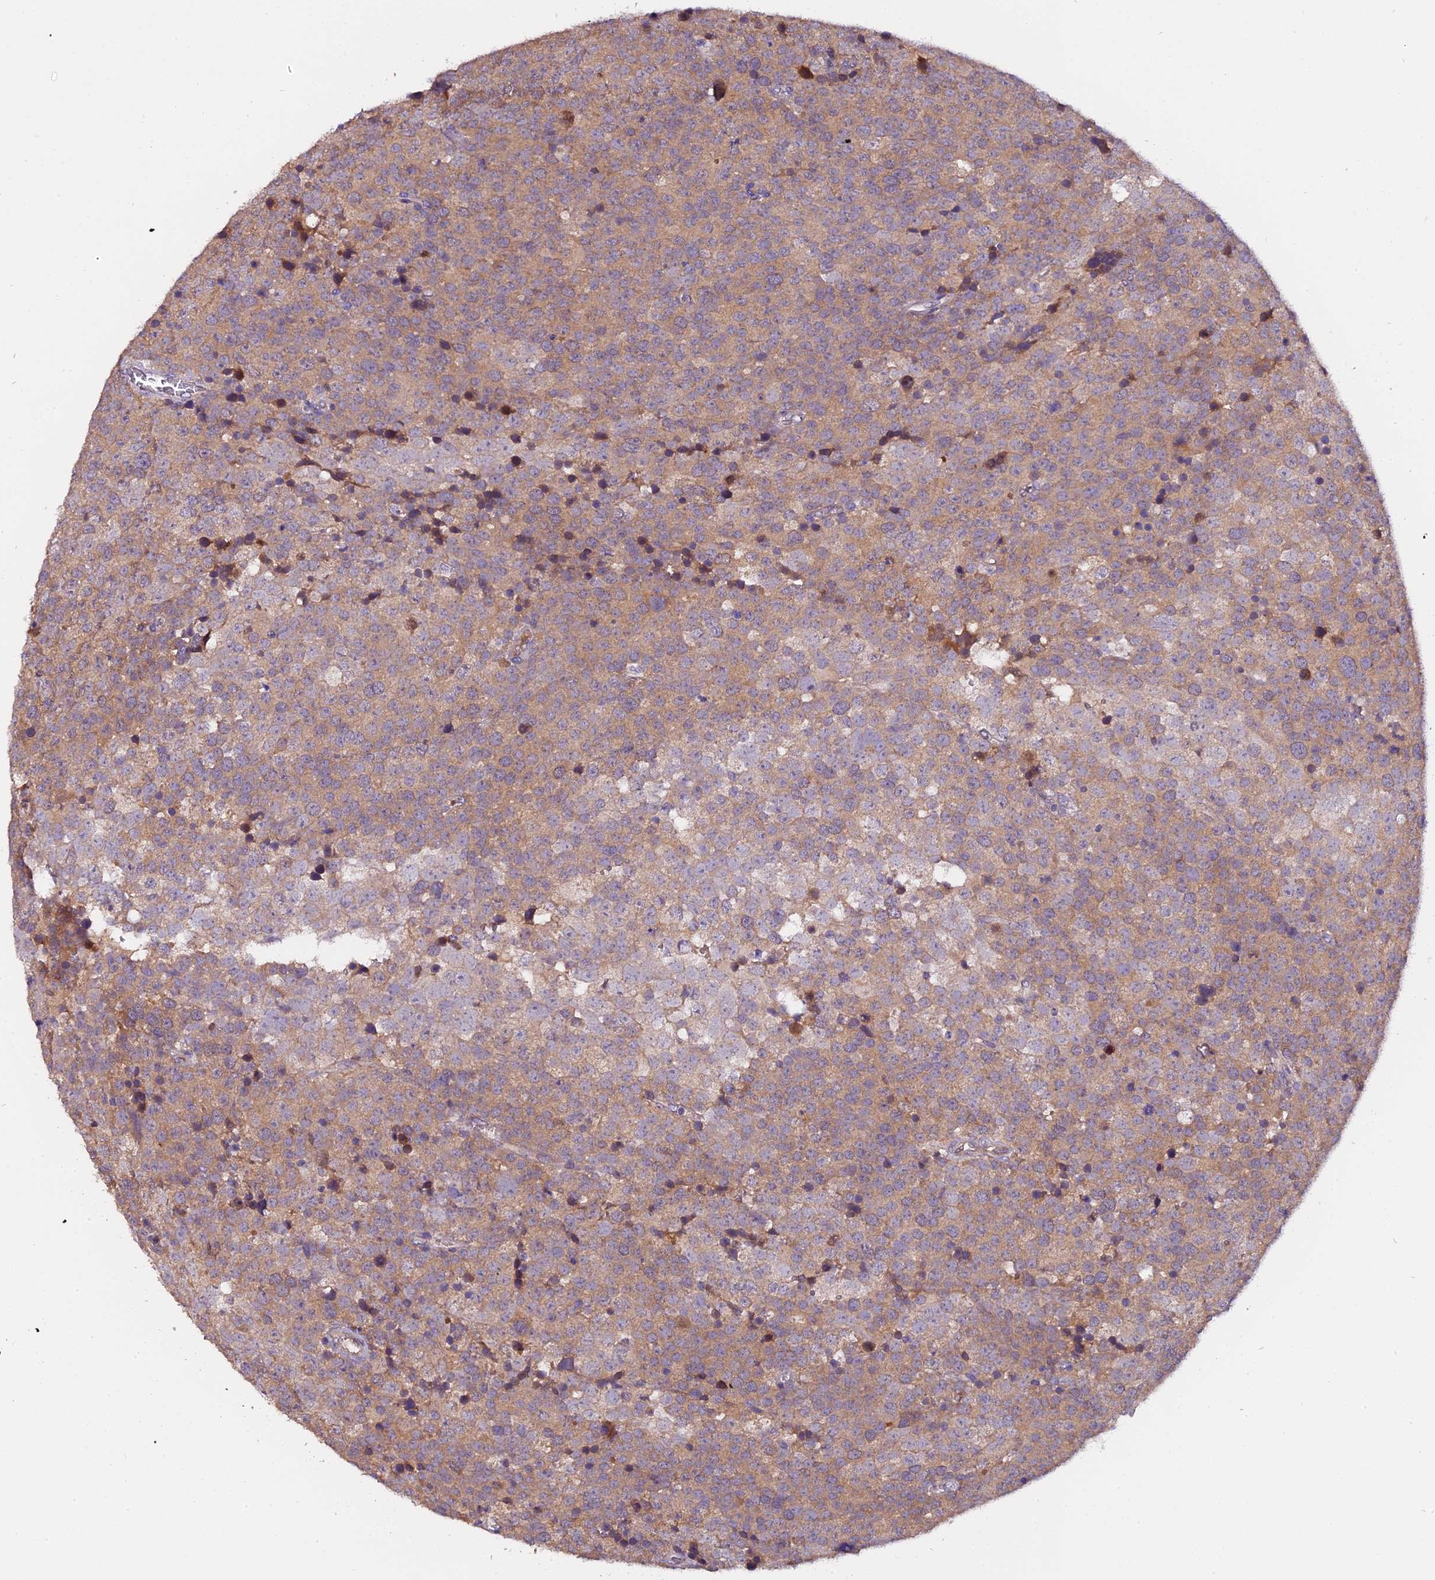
{"staining": {"intensity": "moderate", "quantity": ">75%", "location": "cytoplasmic/membranous"}, "tissue": "testis cancer", "cell_type": "Tumor cells", "image_type": "cancer", "snomed": [{"axis": "morphology", "description": "Seminoma, NOS"}, {"axis": "topography", "description": "Testis"}], "caption": "Protein expression analysis of seminoma (testis) demonstrates moderate cytoplasmic/membranous positivity in about >75% of tumor cells. (IHC, brightfield microscopy, high magnification).", "gene": "C9orf40", "patient": {"sex": "male", "age": 71}}